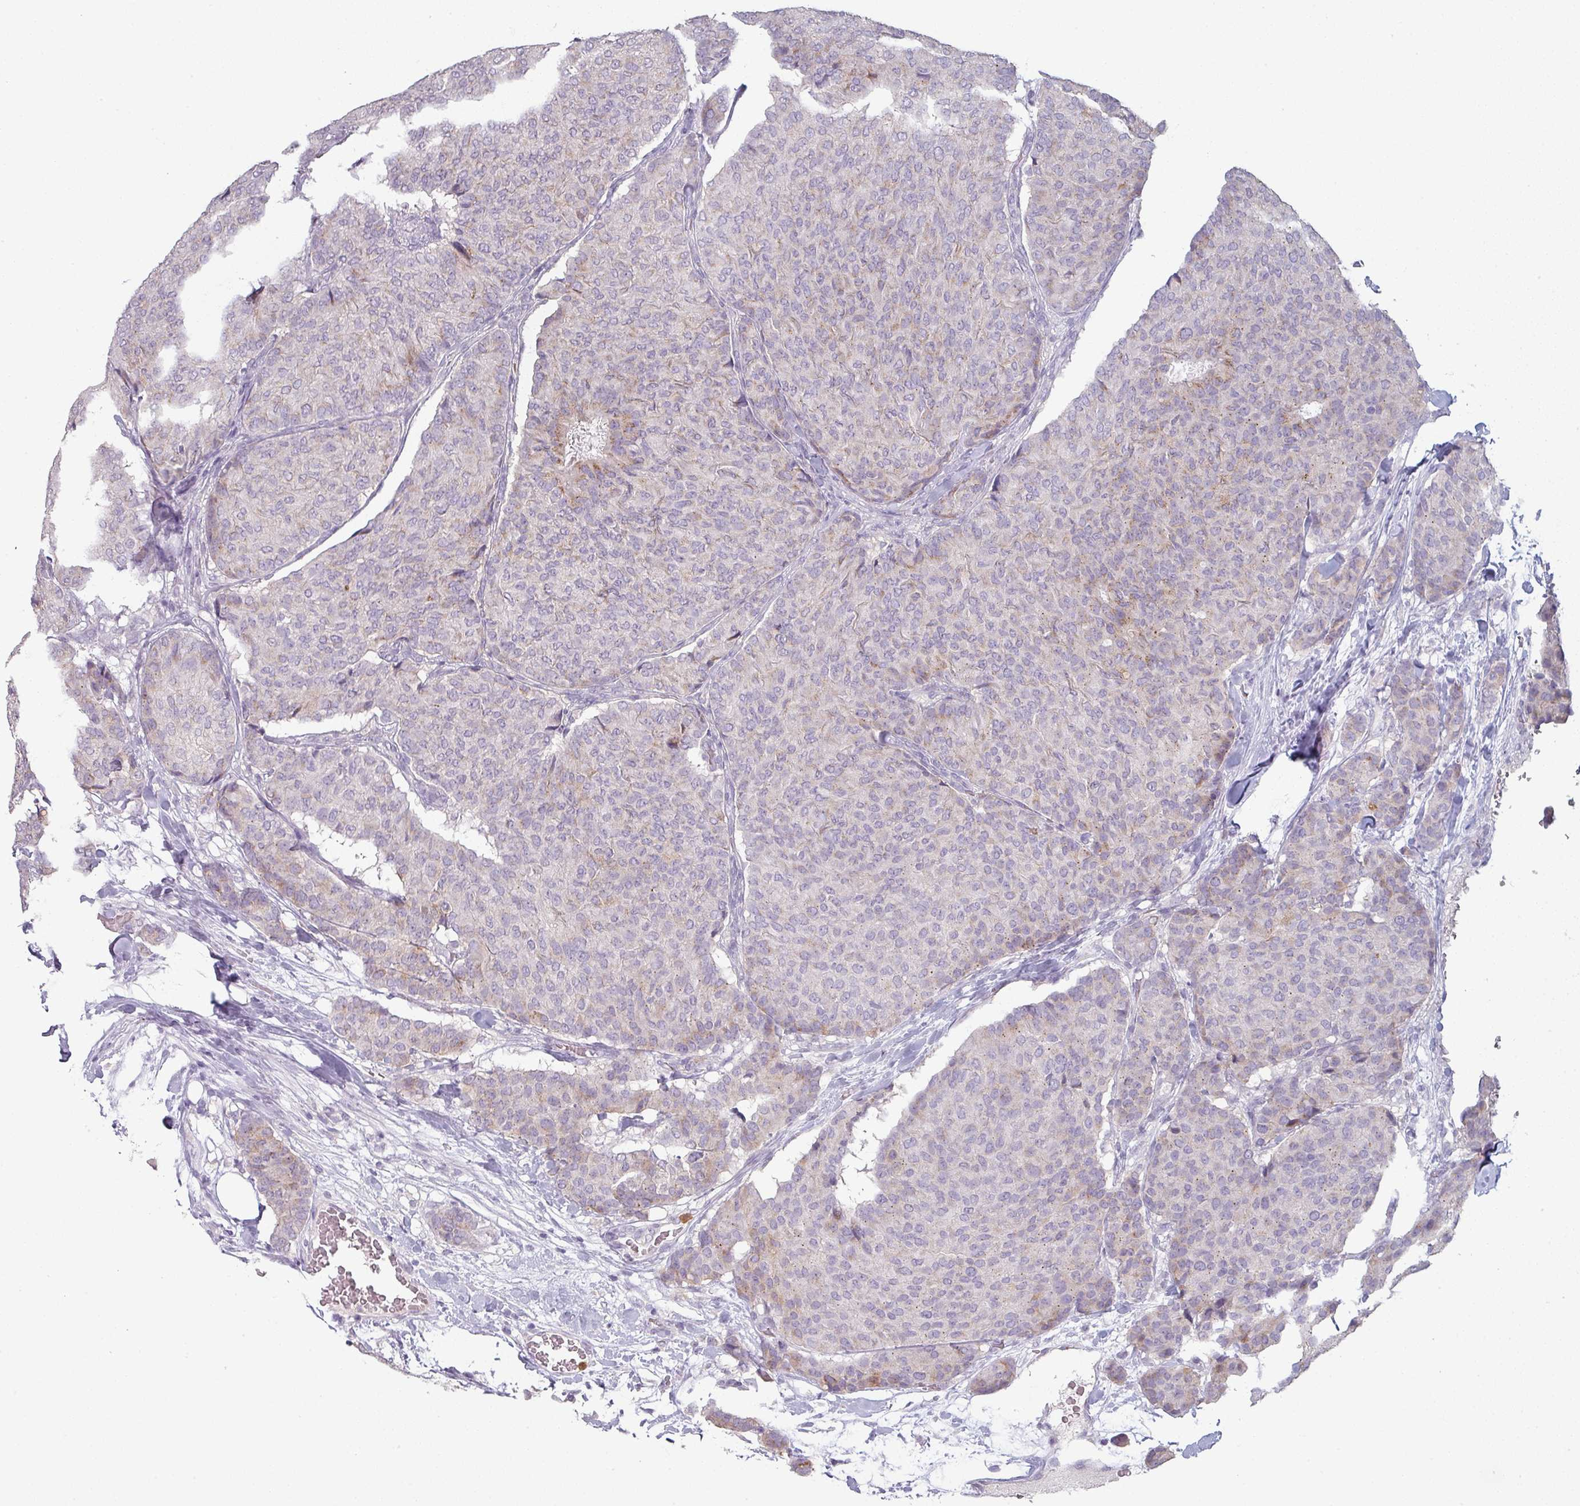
{"staining": {"intensity": "moderate", "quantity": "<25%", "location": "cytoplasmic/membranous"}, "tissue": "breast cancer", "cell_type": "Tumor cells", "image_type": "cancer", "snomed": [{"axis": "morphology", "description": "Duct carcinoma"}, {"axis": "topography", "description": "Breast"}], "caption": "This histopathology image demonstrates immunohistochemistry staining of human breast cancer, with low moderate cytoplasmic/membranous positivity in about <25% of tumor cells.", "gene": "MAGEC3", "patient": {"sex": "female", "age": 75}}